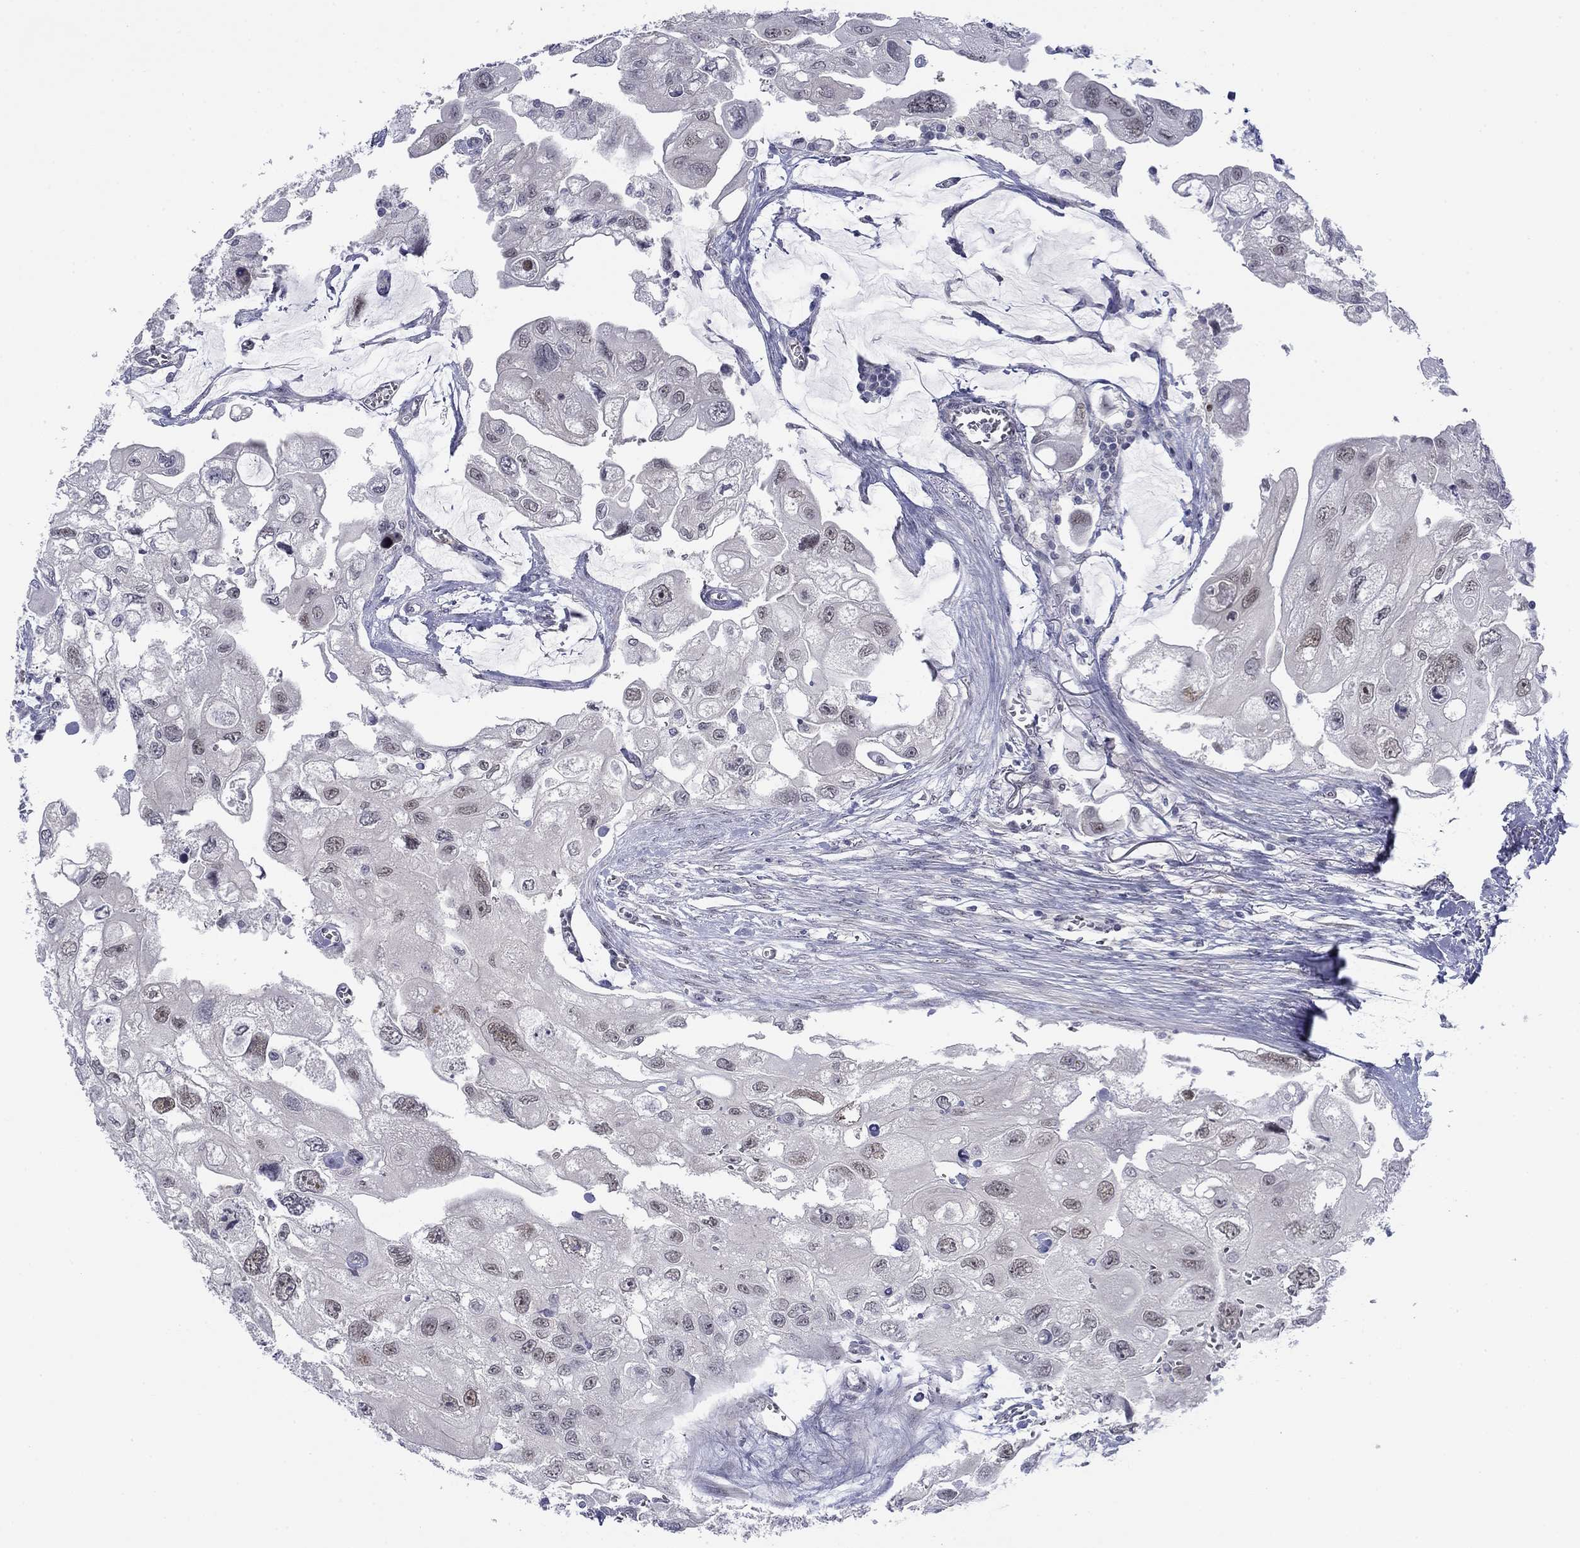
{"staining": {"intensity": "weak", "quantity": "25%-75%", "location": "nuclear"}, "tissue": "urothelial cancer", "cell_type": "Tumor cells", "image_type": "cancer", "snomed": [{"axis": "morphology", "description": "Urothelial carcinoma, High grade"}, {"axis": "topography", "description": "Urinary bladder"}], "caption": "A brown stain shows weak nuclear positivity of a protein in urothelial cancer tumor cells.", "gene": "TIGD4", "patient": {"sex": "male", "age": 59}}